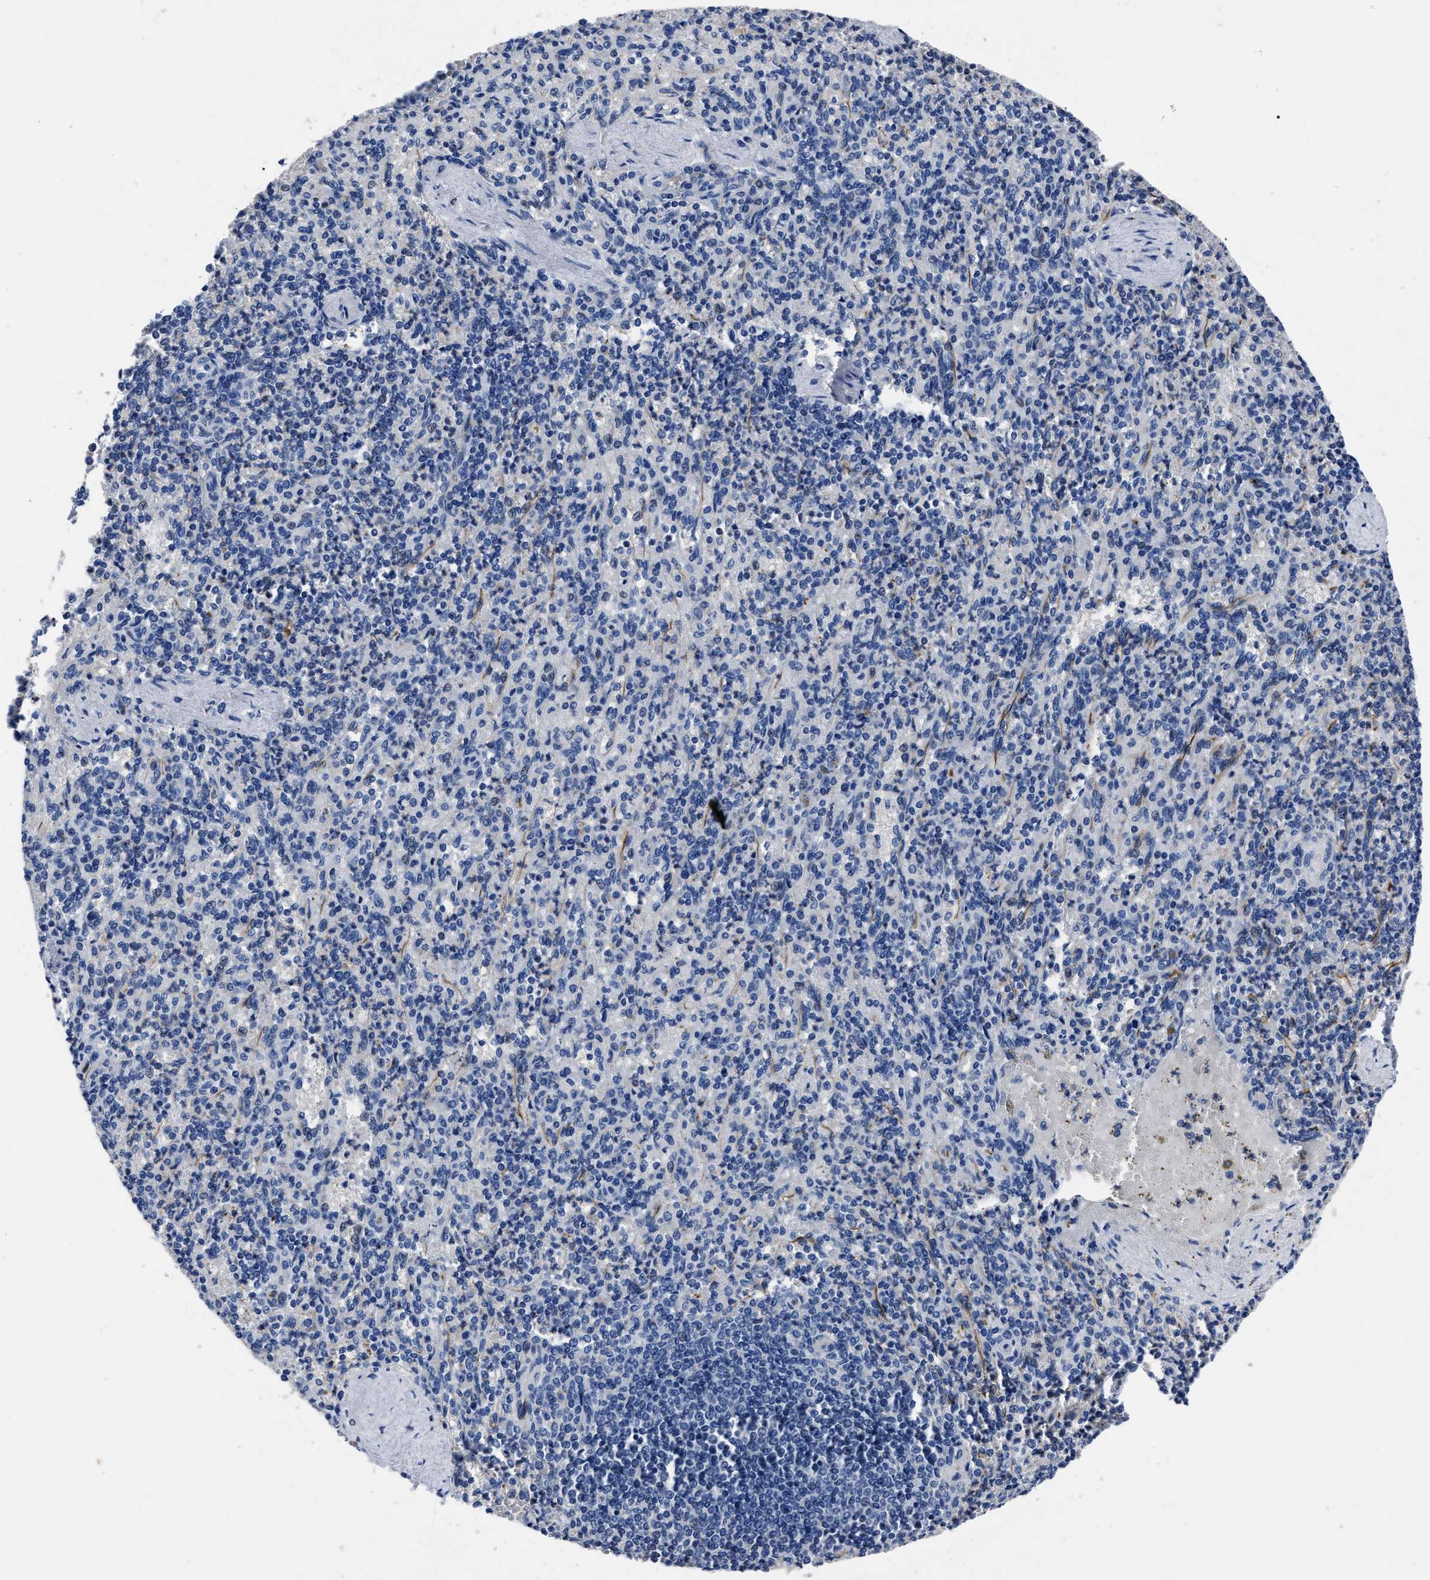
{"staining": {"intensity": "negative", "quantity": "none", "location": "none"}, "tissue": "spleen", "cell_type": "Cells in red pulp", "image_type": "normal", "snomed": [{"axis": "morphology", "description": "Normal tissue, NOS"}, {"axis": "topography", "description": "Spleen"}], "caption": "The micrograph shows no significant positivity in cells in red pulp of spleen. (IHC, brightfield microscopy, high magnification).", "gene": "OR10G3", "patient": {"sex": "female", "age": 74}}